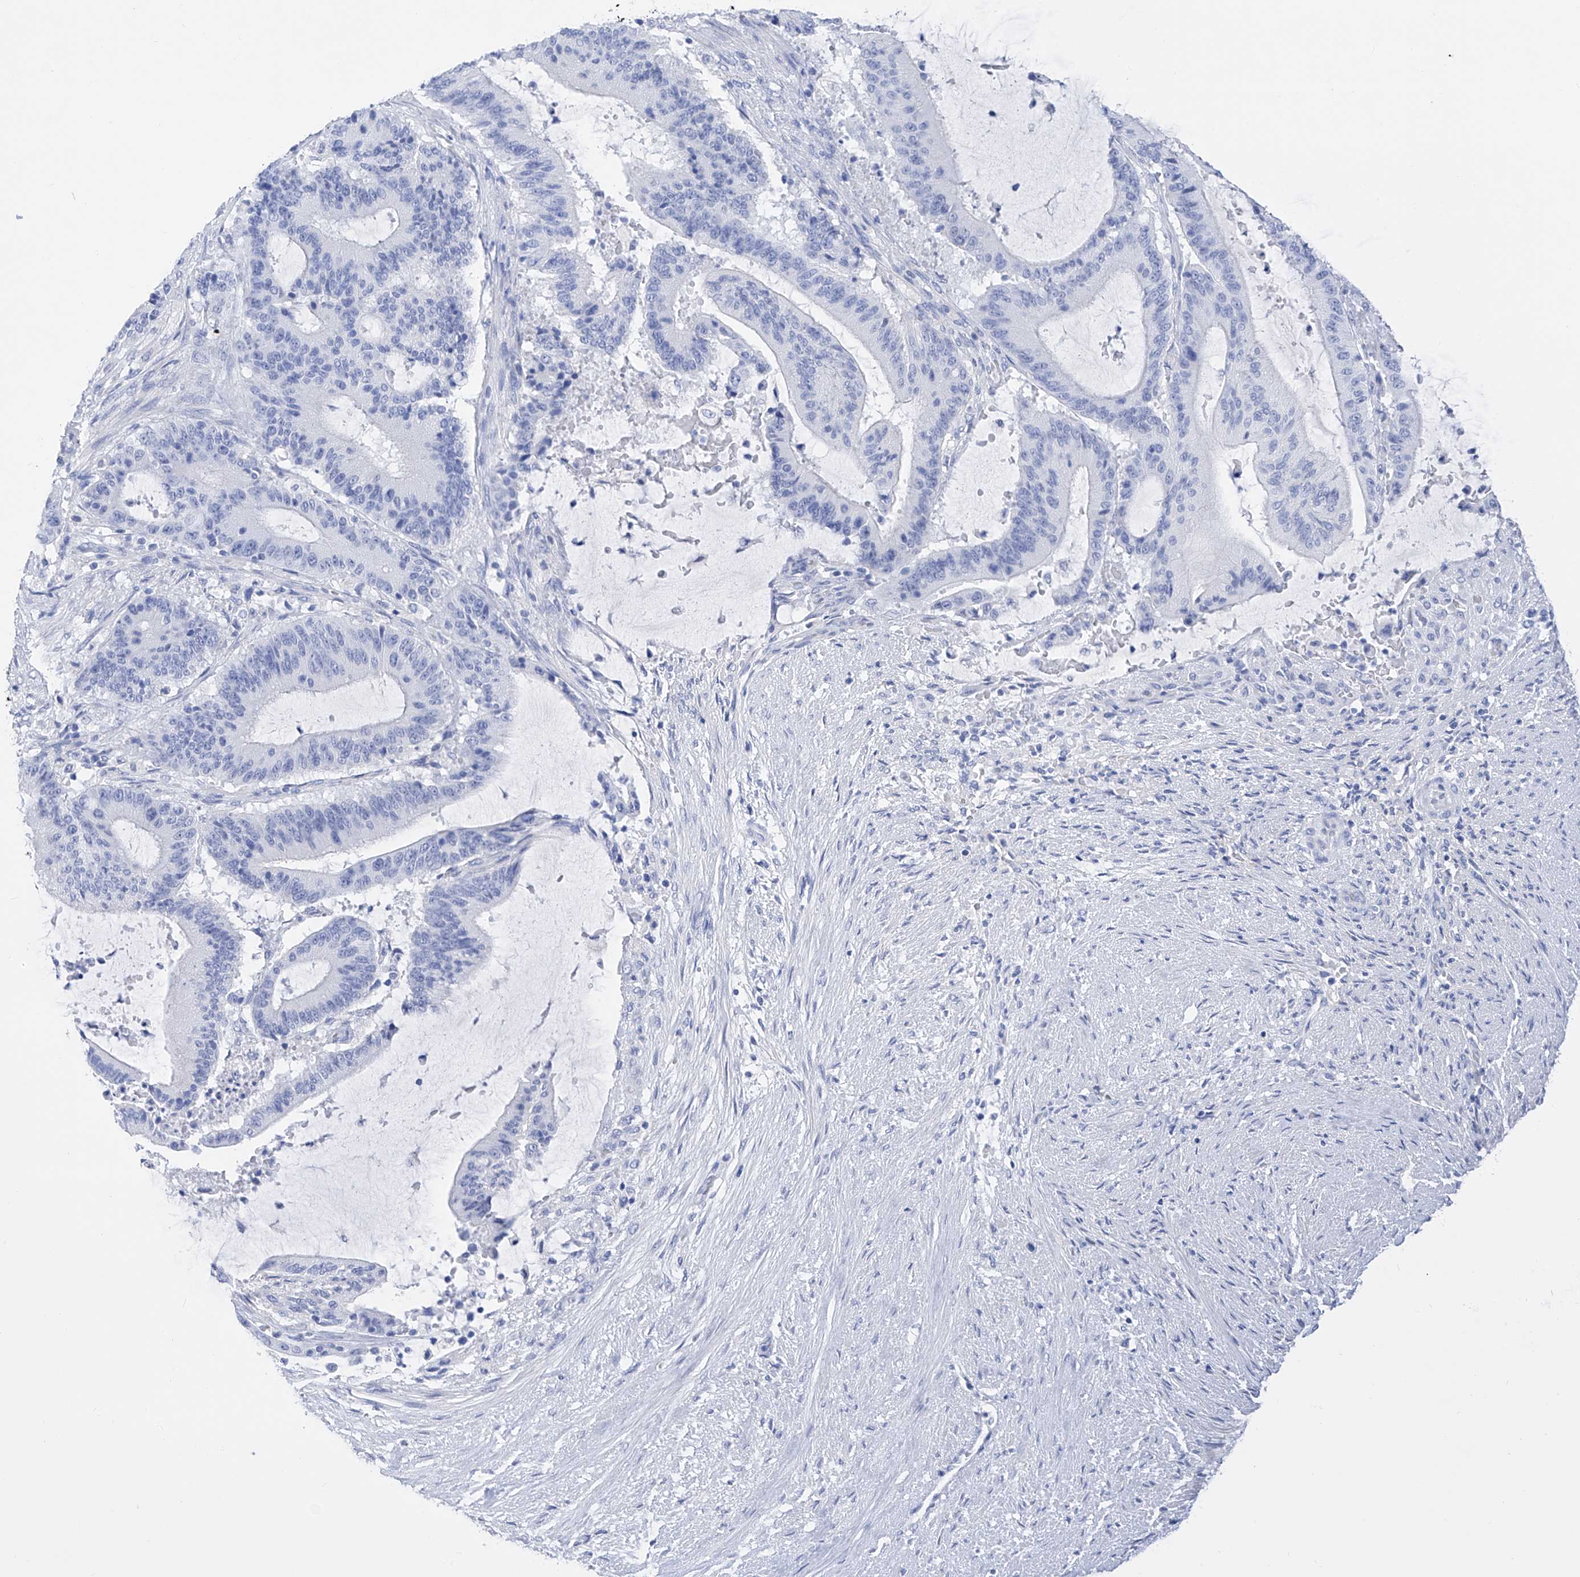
{"staining": {"intensity": "negative", "quantity": "none", "location": "none"}, "tissue": "liver cancer", "cell_type": "Tumor cells", "image_type": "cancer", "snomed": [{"axis": "morphology", "description": "Normal tissue, NOS"}, {"axis": "morphology", "description": "Cholangiocarcinoma"}, {"axis": "topography", "description": "Liver"}, {"axis": "topography", "description": "Peripheral nerve tissue"}], "caption": "IHC image of liver cholangiocarcinoma stained for a protein (brown), which exhibits no expression in tumor cells. (DAB (3,3'-diaminobenzidine) immunohistochemistry (IHC) with hematoxylin counter stain).", "gene": "FLG", "patient": {"sex": "female", "age": 73}}